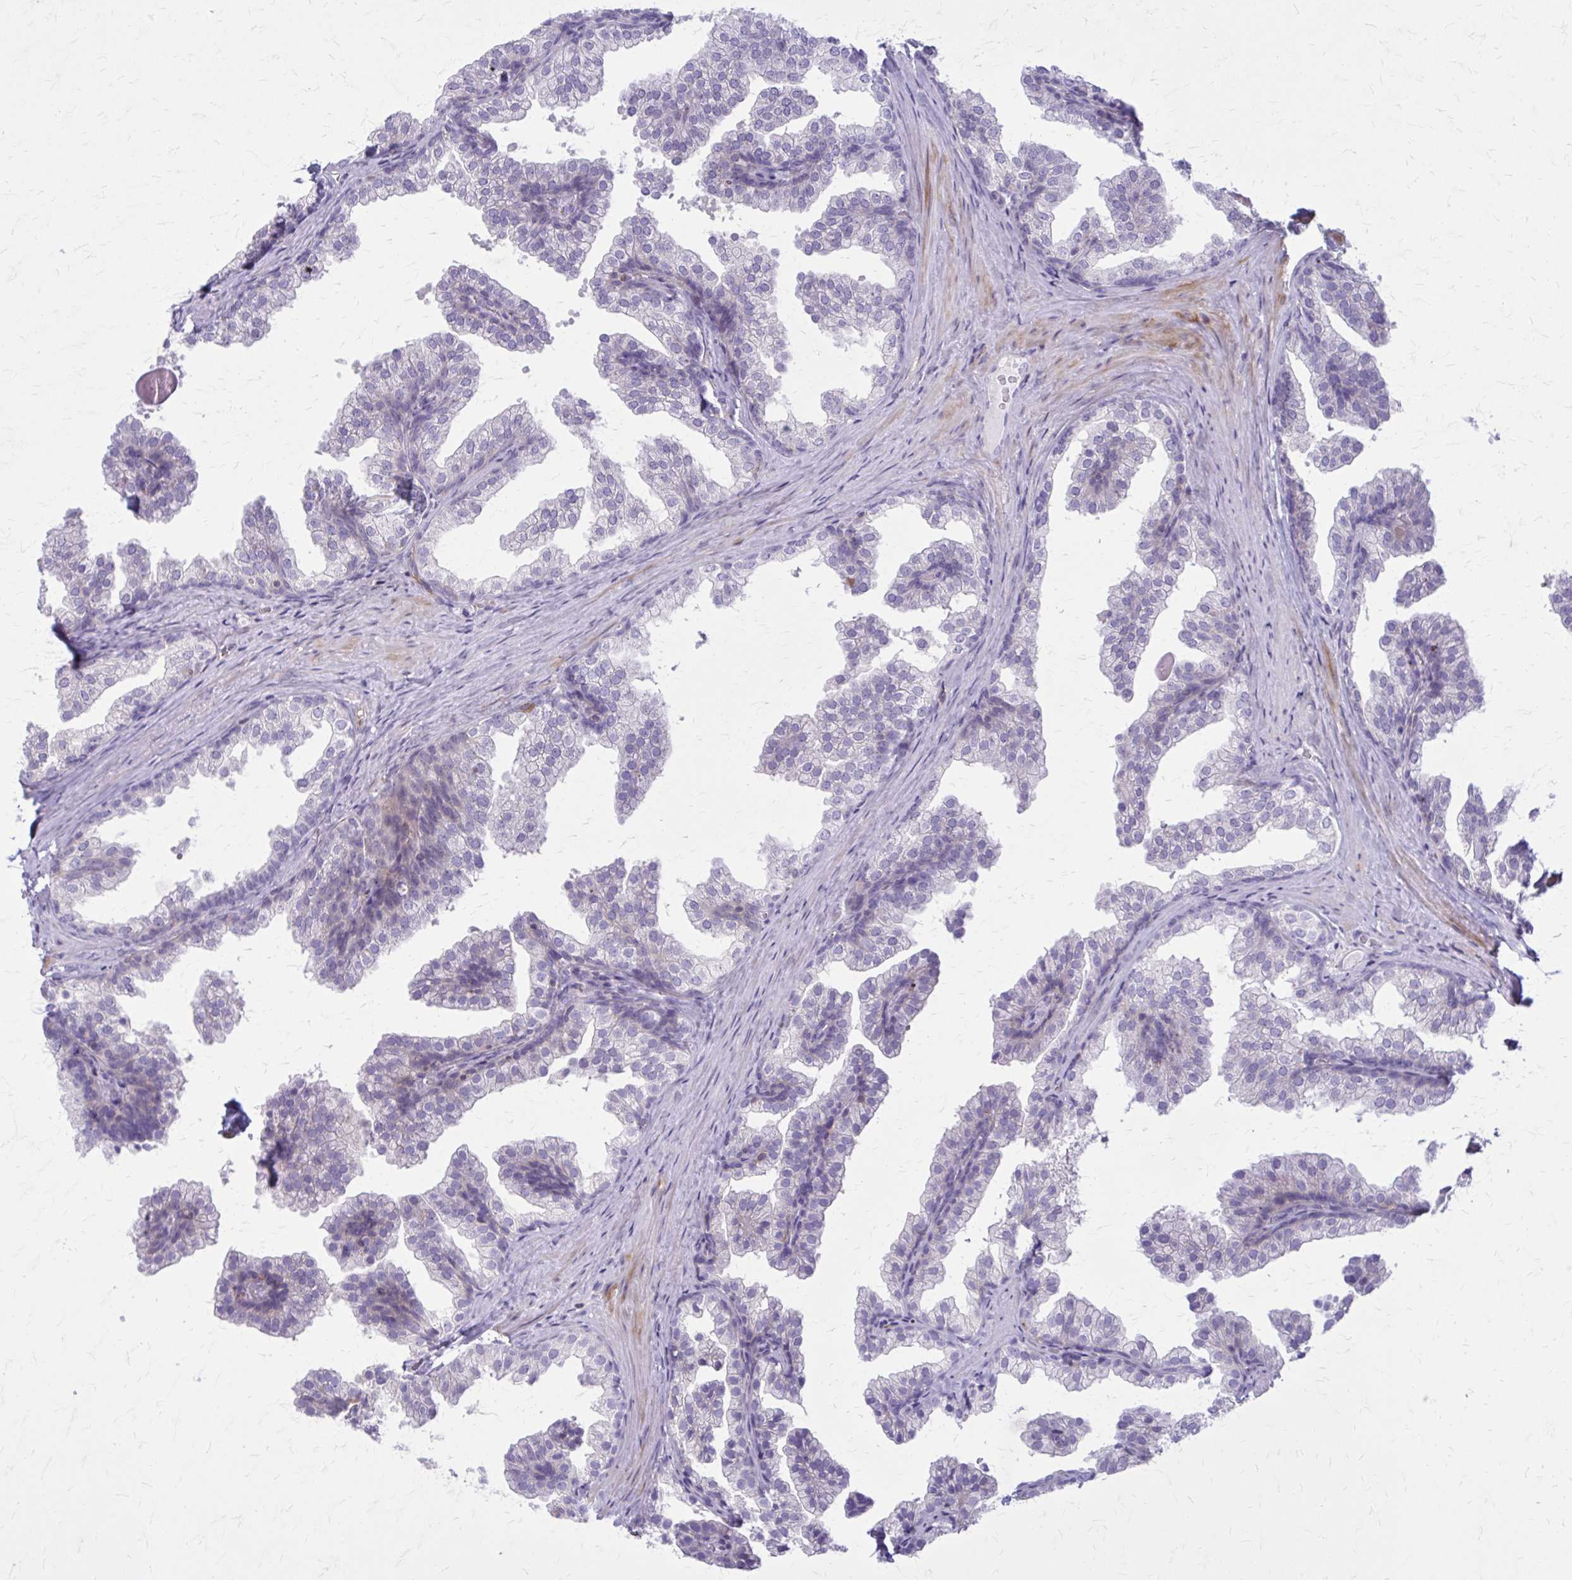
{"staining": {"intensity": "negative", "quantity": "none", "location": "none"}, "tissue": "prostate", "cell_type": "Glandular cells", "image_type": "normal", "snomed": [{"axis": "morphology", "description": "Normal tissue, NOS"}, {"axis": "topography", "description": "Prostate"}], "caption": "Prostate stained for a protein using immunohistochemistry shows no positivity glandular cells.", "gene": "PITPNM1", "patient": {"sex": "male", "age": 37}}